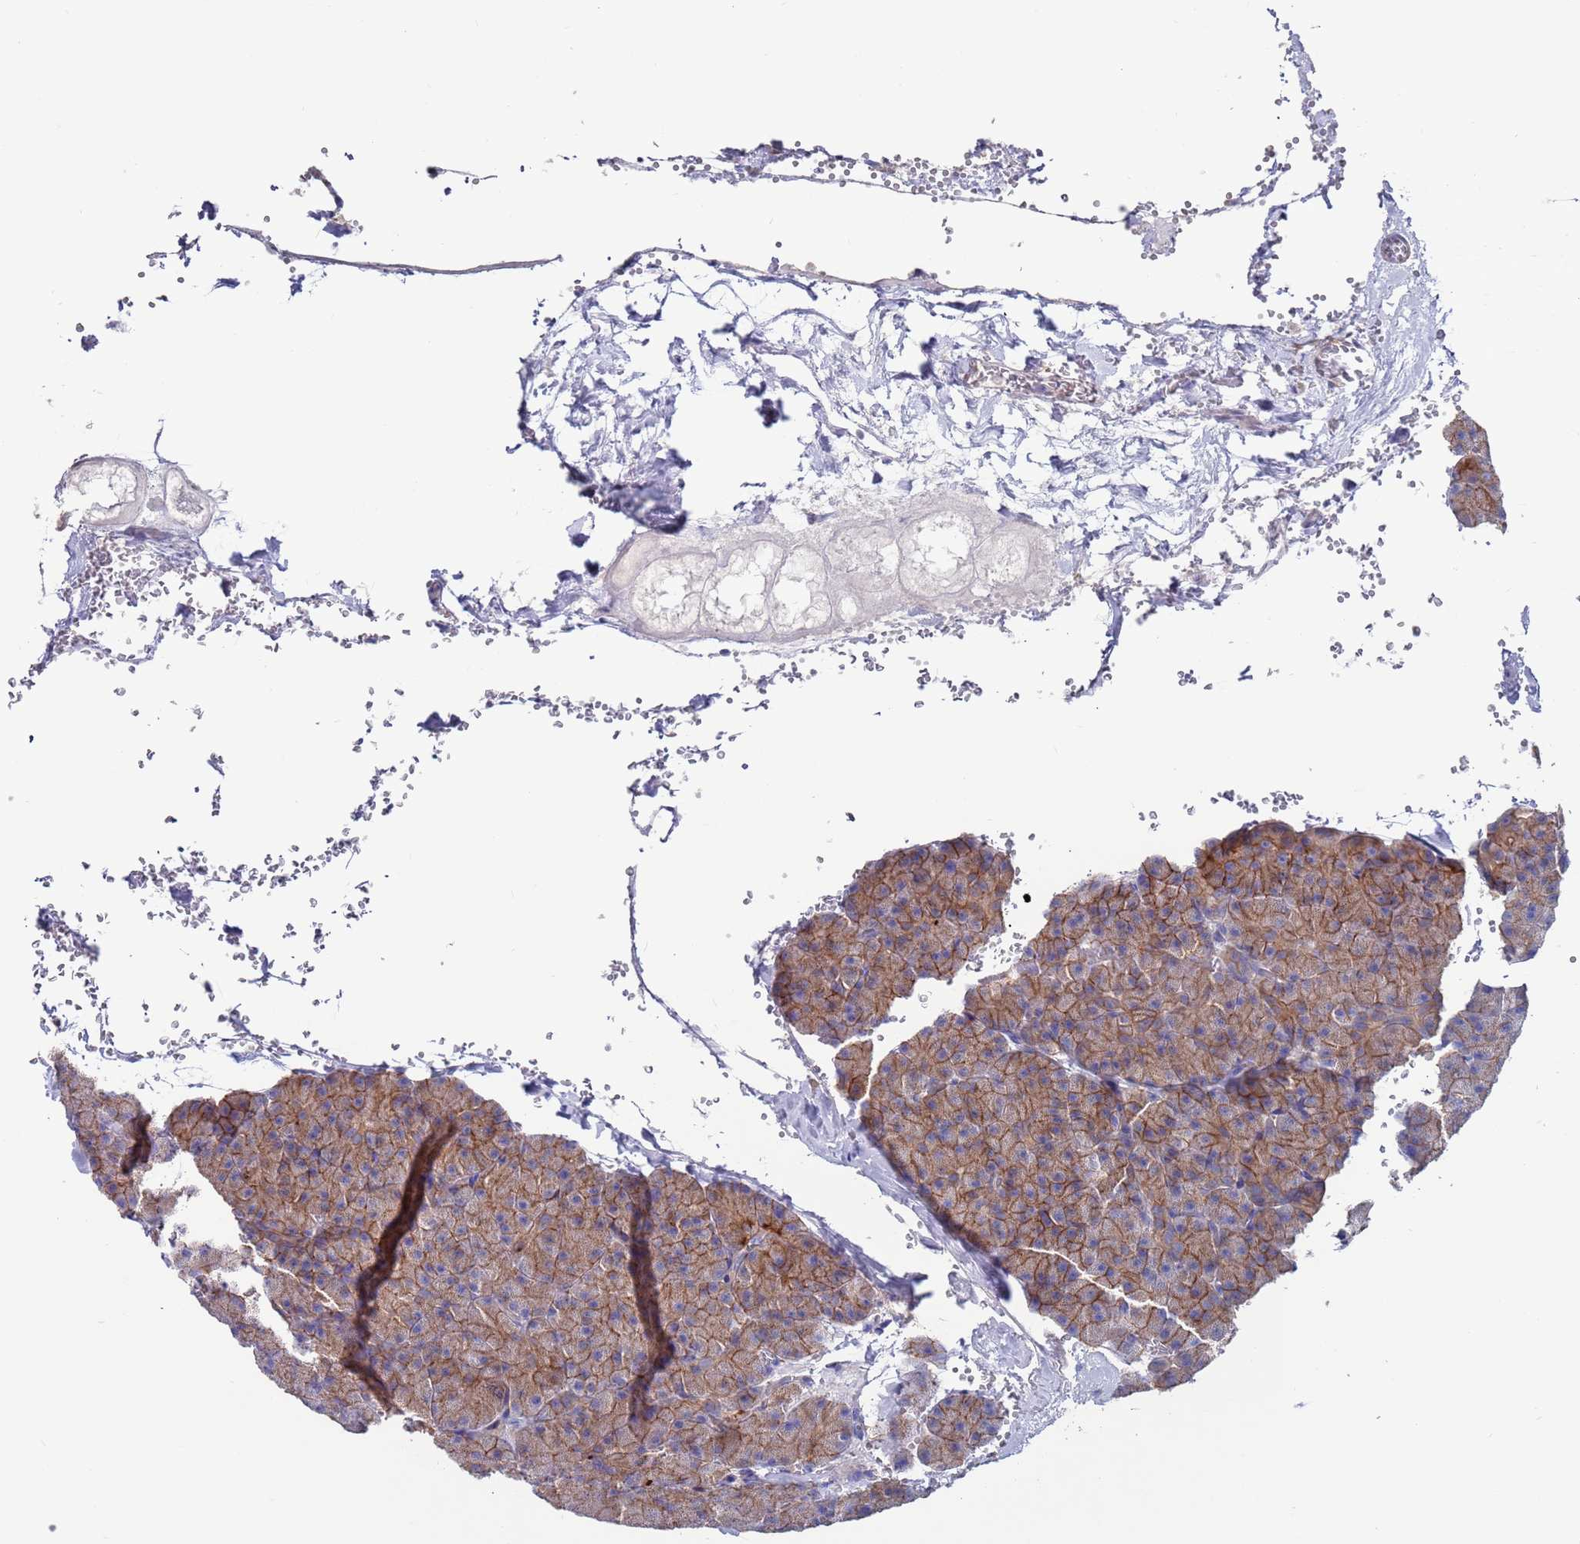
{"staining": {"intensity": "moderate", "quantity": ">75%", "location": "cytoplasmic/membranous"}, "tissue": "pancreas", "cell_type": "Exocrine glandular cells", "image_type": "normal", "snomed": [{"axis": "morphology", "description": "Normal tissue, NOS"}, {"axis": "morphology", "description": "Carcinoid, malignant, NOS"}, {"axis": "topography", "description": "Pancreas"}], "caption": "Pancreas stained for a protein (brown) exhibits moderate cytoplasmic/membranous positive staining in about >75% of exocrine glandular cells.", "gene": "KRTCAP3", "patient": {"sex": "female", "age": 35}}